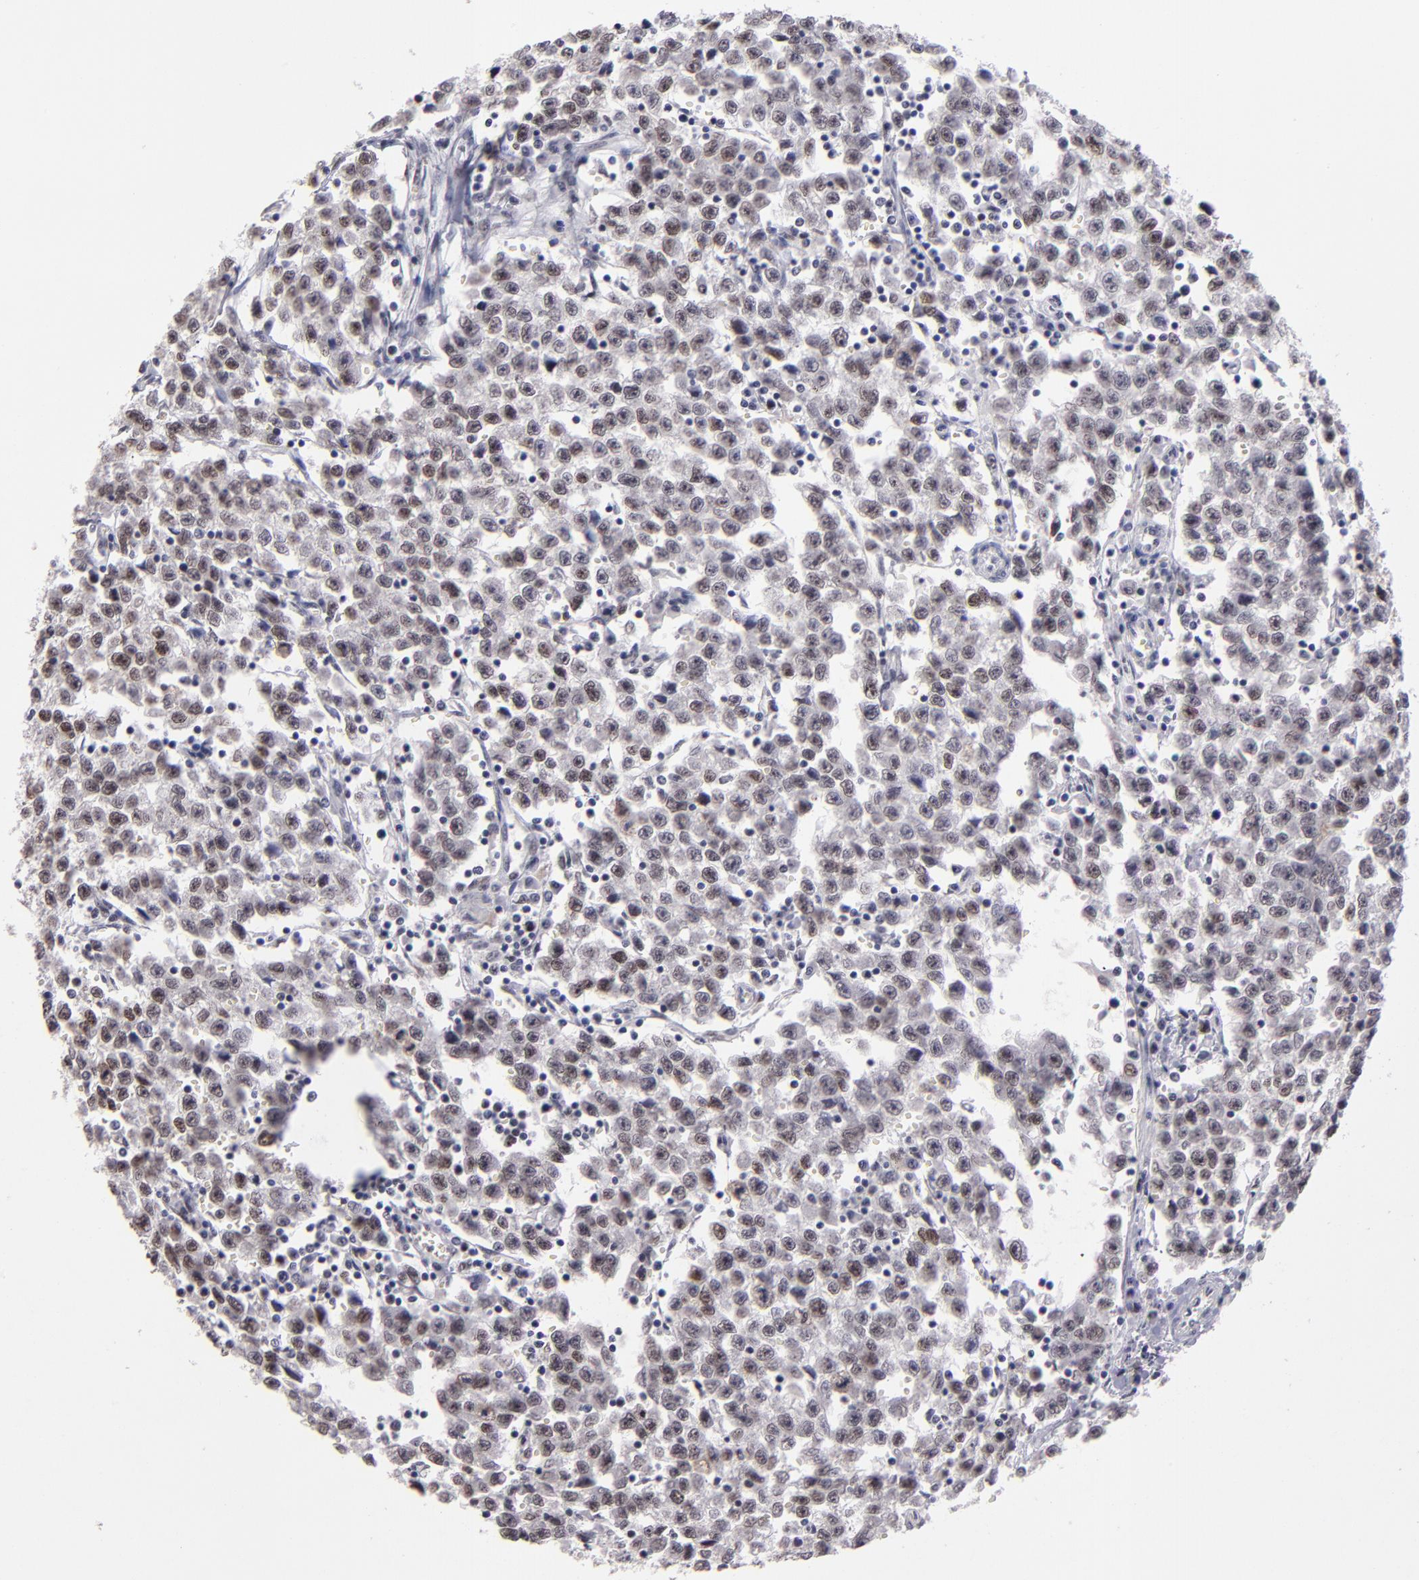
{"staining": {"intensity": "moderate", "quantity": ">75%", "location": "nuclear"}, "tissue": "testis cancer", "cell_type": "Tumor cells", "image_type": "cancer", "snomed": [{"axis": "morphology", "description": "Seminoma, NOS"}, {"axis": "topography", "description": "Testis"}], "caption": "Immunohistochemical staining of human testis cancer exhibits medium levels of moderate nuclear protein staining in about >75% of tumor cells.", "gene": "OTUB2", "patient": {"sex": "male", "age": 35}}